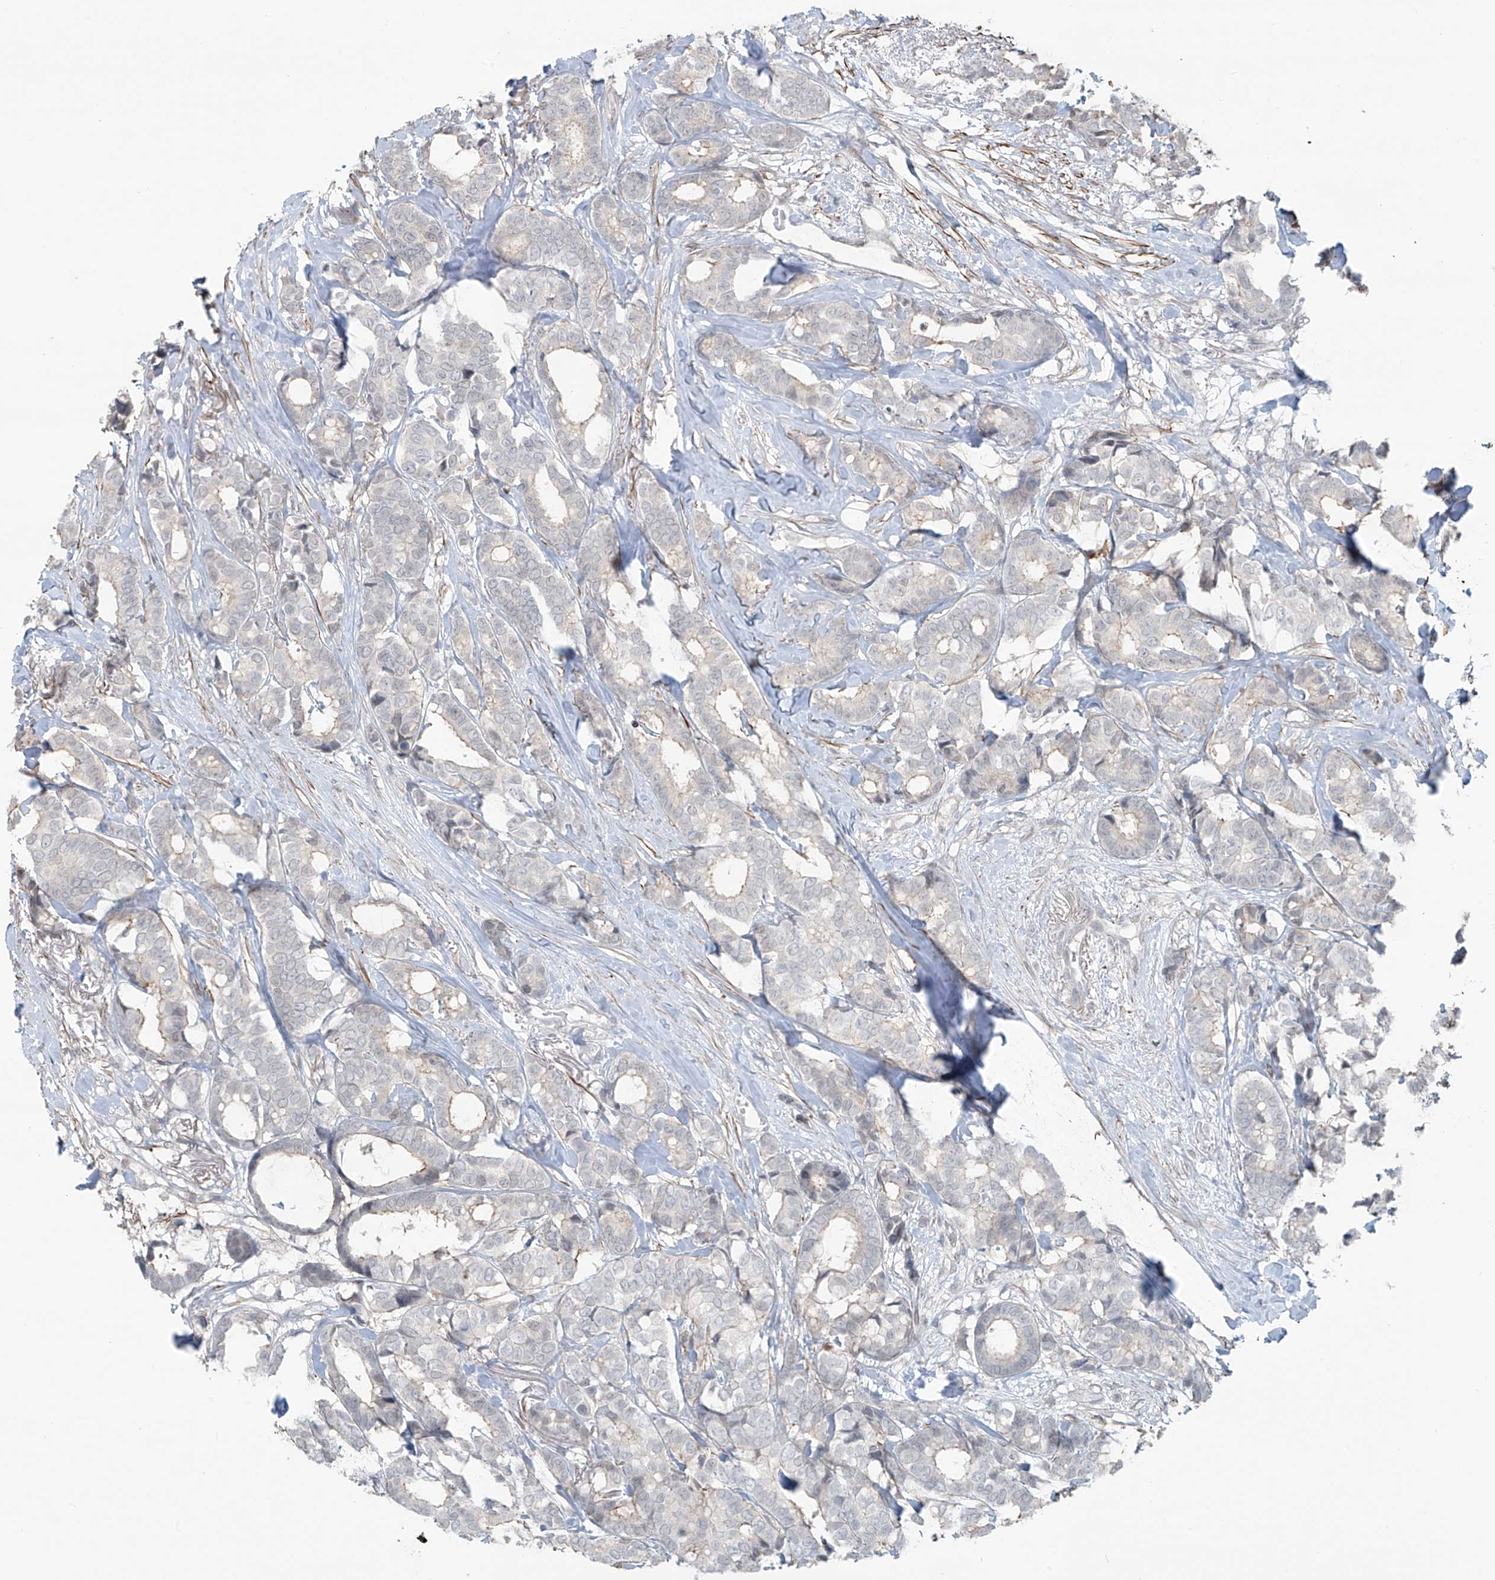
{"staining": {"intensity": "negative", "quantity": "none", "location": "none"}, "tissue": "breast cancer", "cell_type": "Tumor cells", "image_type": "cancer", "snomed": [{"axis": "morphology", "description": "Duct carcinoma"}, {"axis": "topography", "description": "Breast"}], "caption": "A histopathology image of breast cancer stained for a protein shows no brown staining in tumor cells.", "gene": "RASGEF1A", "patient": {"sex": "female", "age": 87}}